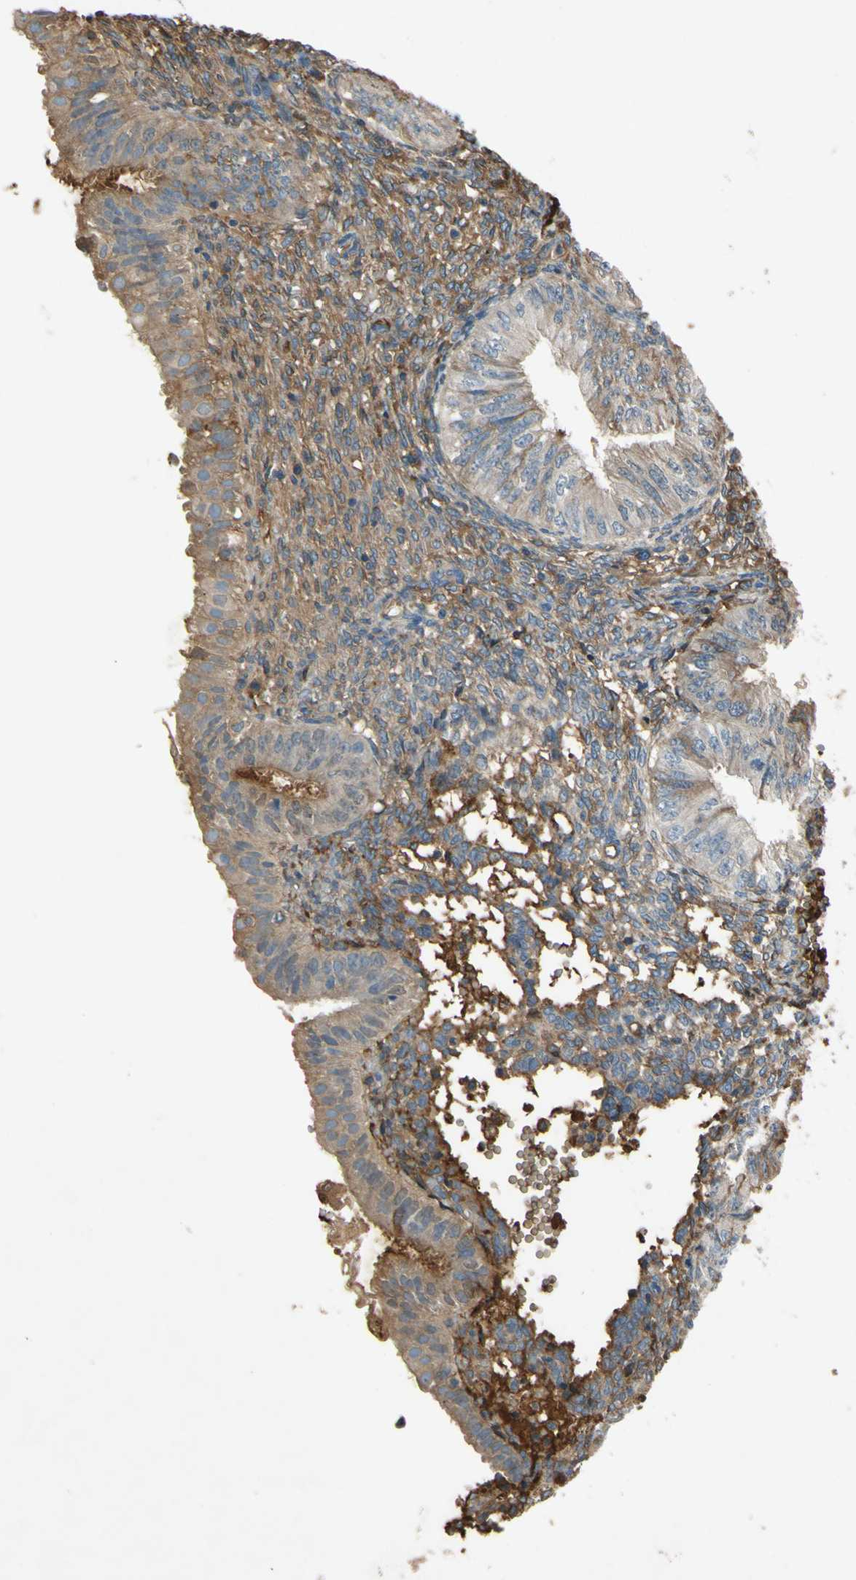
{"staining": {"intensity": "moderate", "quantity": "25%-75%", "location": "cytoplasmic/membranous"}, "tissue": "endometrial cancer", "cell_type": "Tumor cells", "image_type": "cancer", "snomed": [{"axis": "morphology", "description": "Normal tissue, NOS"}, {"axis": "morphology", "description": "Adenocarcinoma, NOS"}, {"axis": "topography", "description": "Endometrium"}], "caption": "IHC of endometrial cancer demonstrates medium levels of moderate cytoplasmic/membranous expression in approximately 25%-75% of tumor cells. The protein of interest is shown in brown color, while the nuclei are stained blue.", "gene": "TIMP2", "patient": {"sex": "female", "age": 53}}